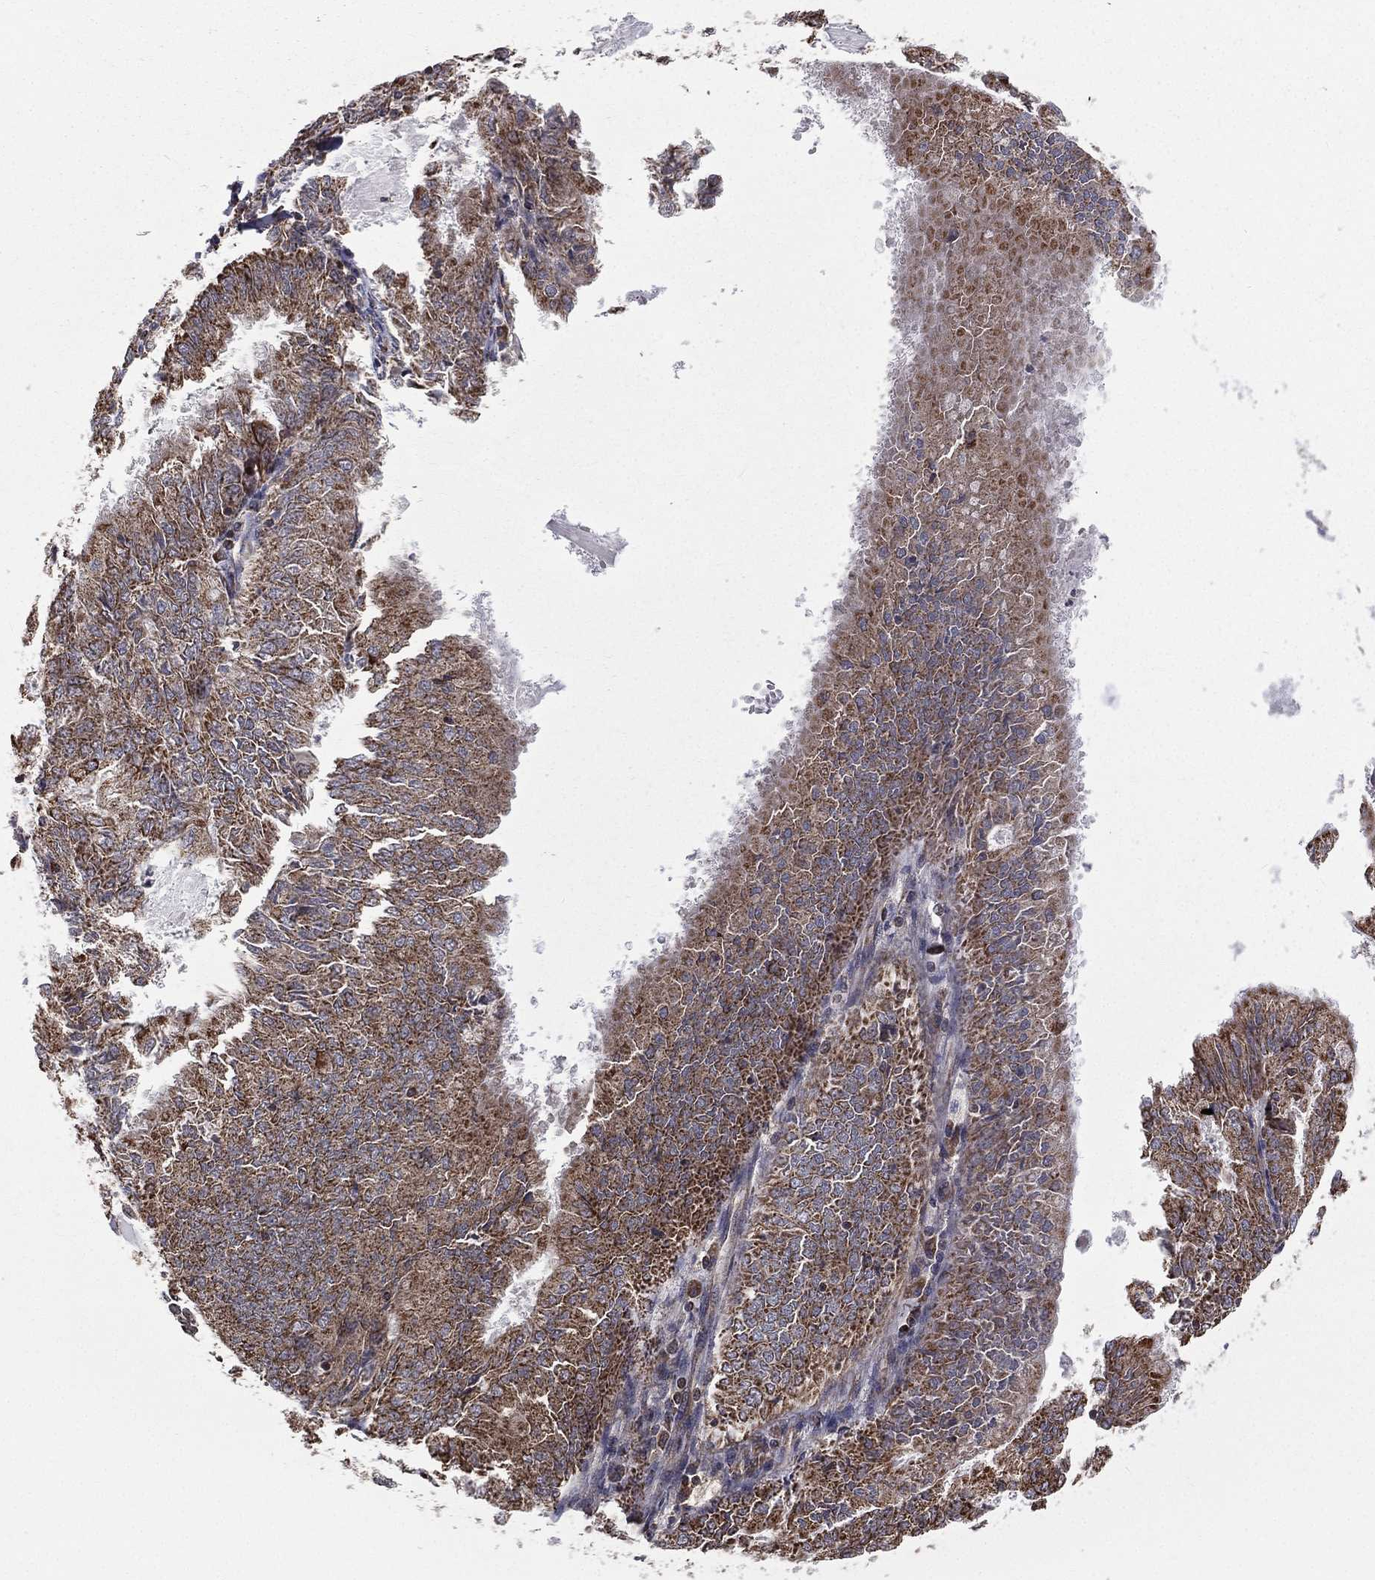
{"staining": {"intensity": "moderate", "quantity": ">75%", "location": "cytoplasmic/membranous"}, "tissue": "endometrial cancer", "cell_type": "Tumor cells", "image_type": "cancer", "snomed": [{"axis": "morphology", "description": "Adenocarcinoma, NOS"}, {"axis": "topography", "description": "Endometrium"}], "caption": "A brown stain highlights moderate cytoplasmic/membranous positivity of a protein in adenocarcinoma (endometrial) tumor cells.", "gene": "OLFML1", "patient": {"sex": "female", "age": 57}}